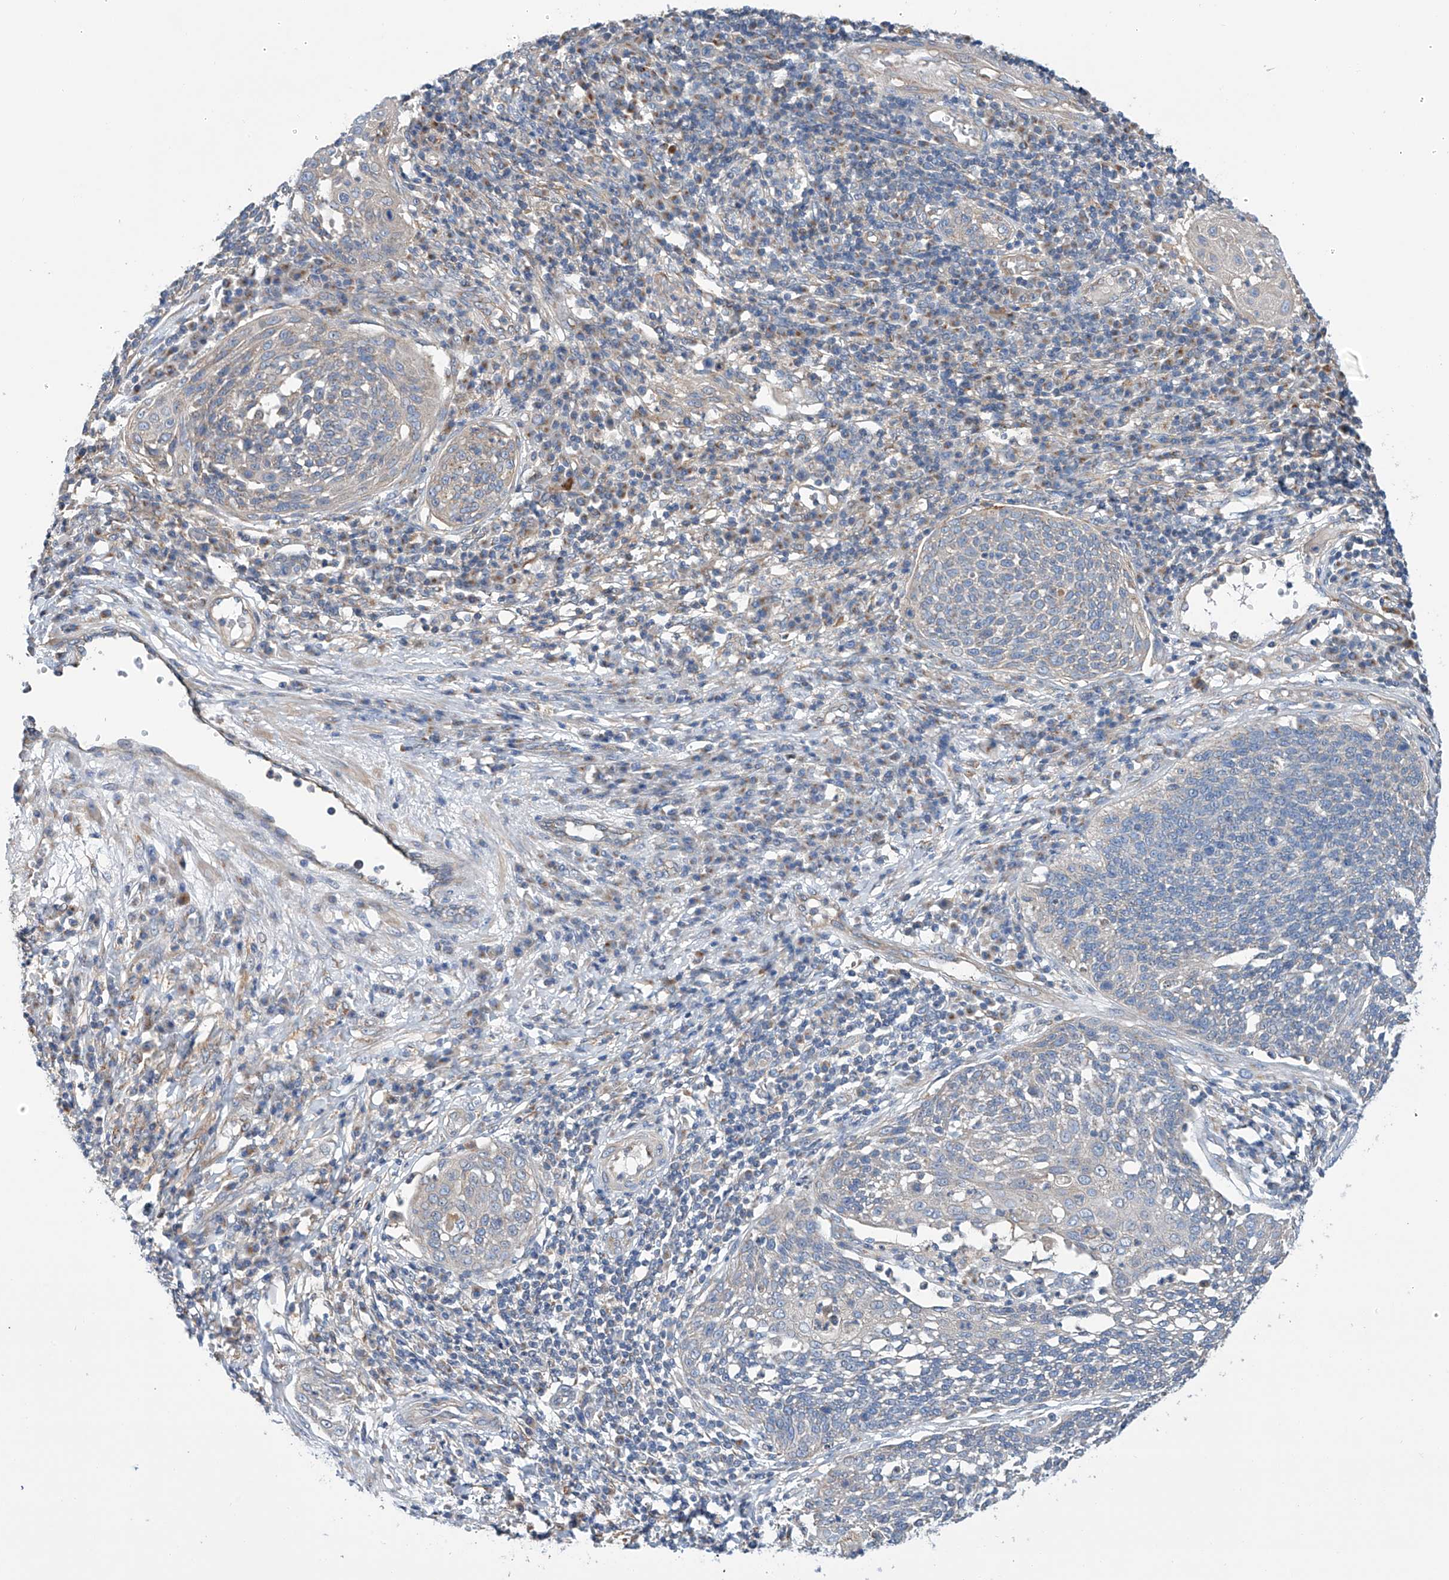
{"staining": {"intensity": "negative", "quantity": "none", "location": "none"}, "tissue": "cervical cancer", "cell_type": "Tumor cells", "image_type": "cancer", "snomed": [{"axis": "morphology", "description": "Squamous cell carcinoma, NOS"}, {"axis": "topography", "description": "Cervix"}], "caption": "Human cervical cancer (squamous cell carcinoma) stained for a protein using immunohistochemistry (IHC) displays no staining in tumor cells.", "gene": "SLC22A7", "patient": {"sex": "female", "age": 34}}